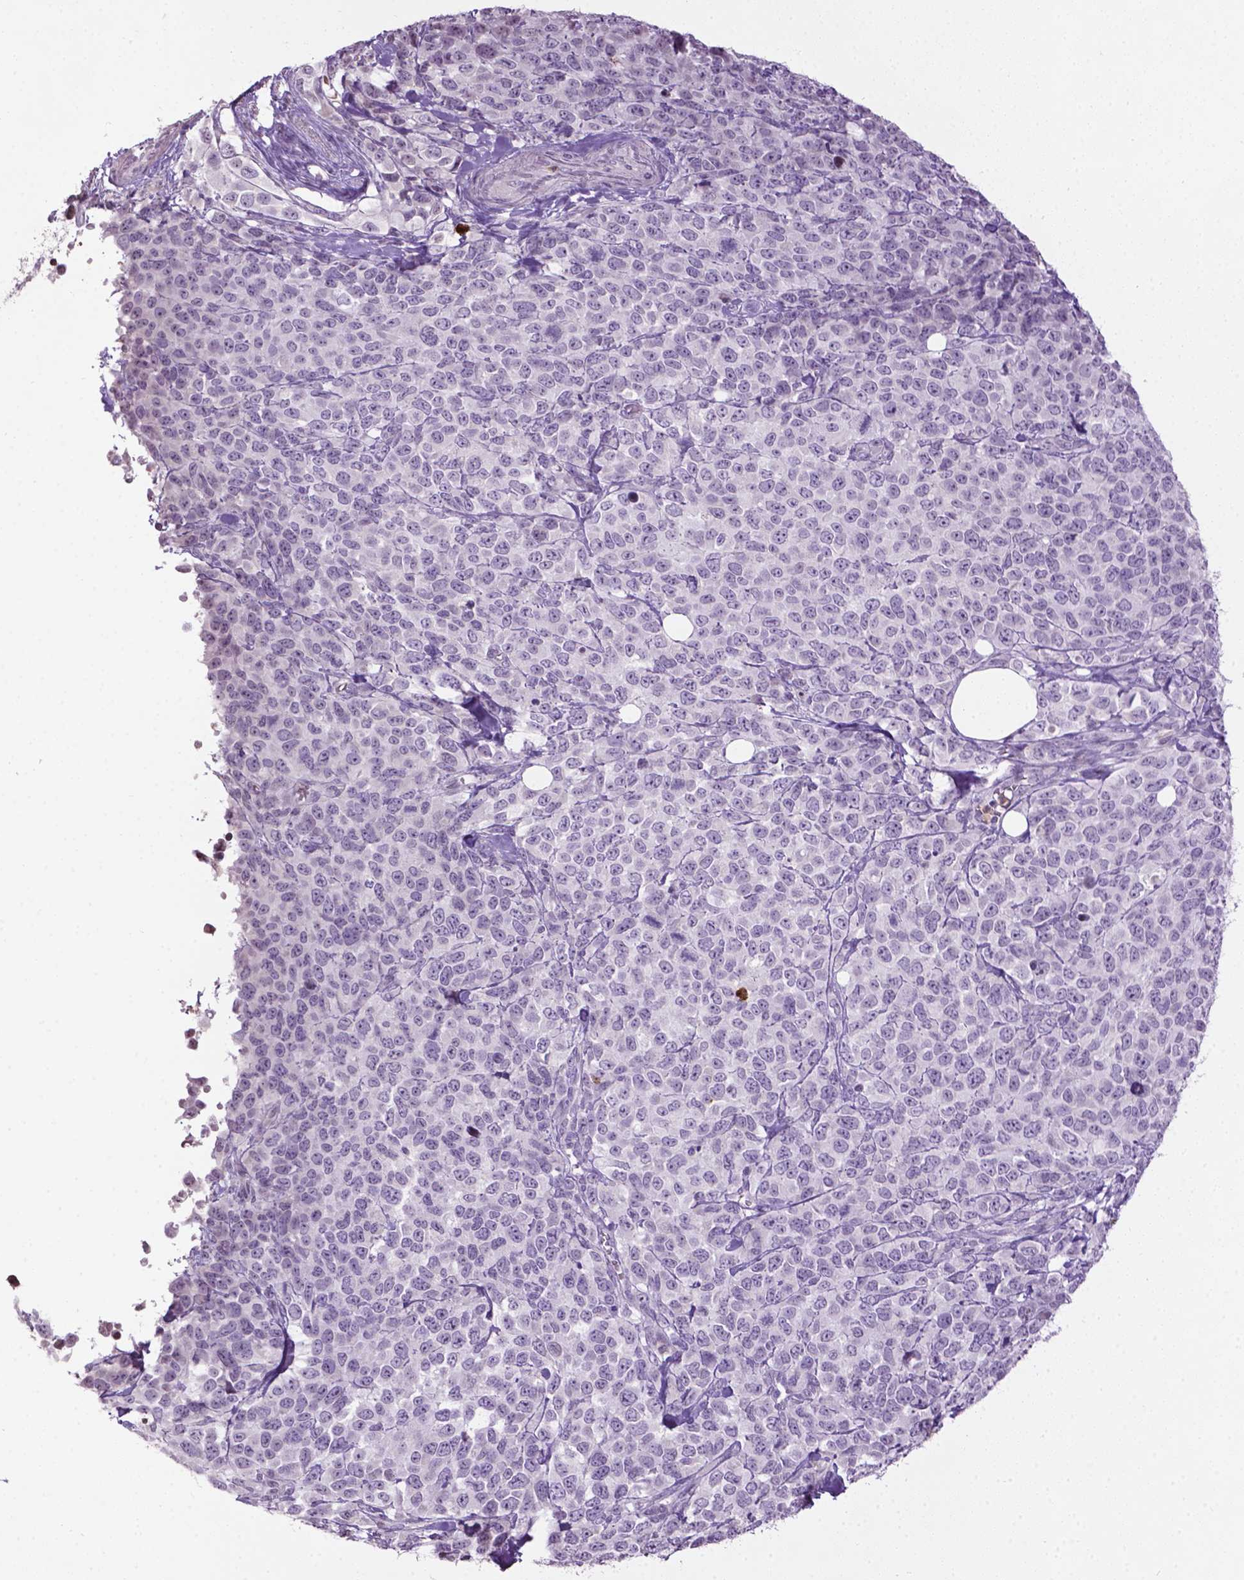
{"staining": {"intensity": "negative", "quantity": "none", "location": "none"}, "tissue": "melanoma", "cell_type": "Tumor cells", "image_type": "cancer", "snomed": [{"axis": "morphology", "description": "Malignant melanoma, Metastatic site"}, {"axis": "topography", "description": "Skin"}], "caption": "High magnification brightfield microscopy of malignant melanoma (metastatic site) stained with DAB (3,3'-diaminobenzidine) (brown) and counterstained with hematoxylin (blue): tumor cells show no significant positivity.", "gene": "NTNG2", "patient": {"sex": "male", "age": 84}}